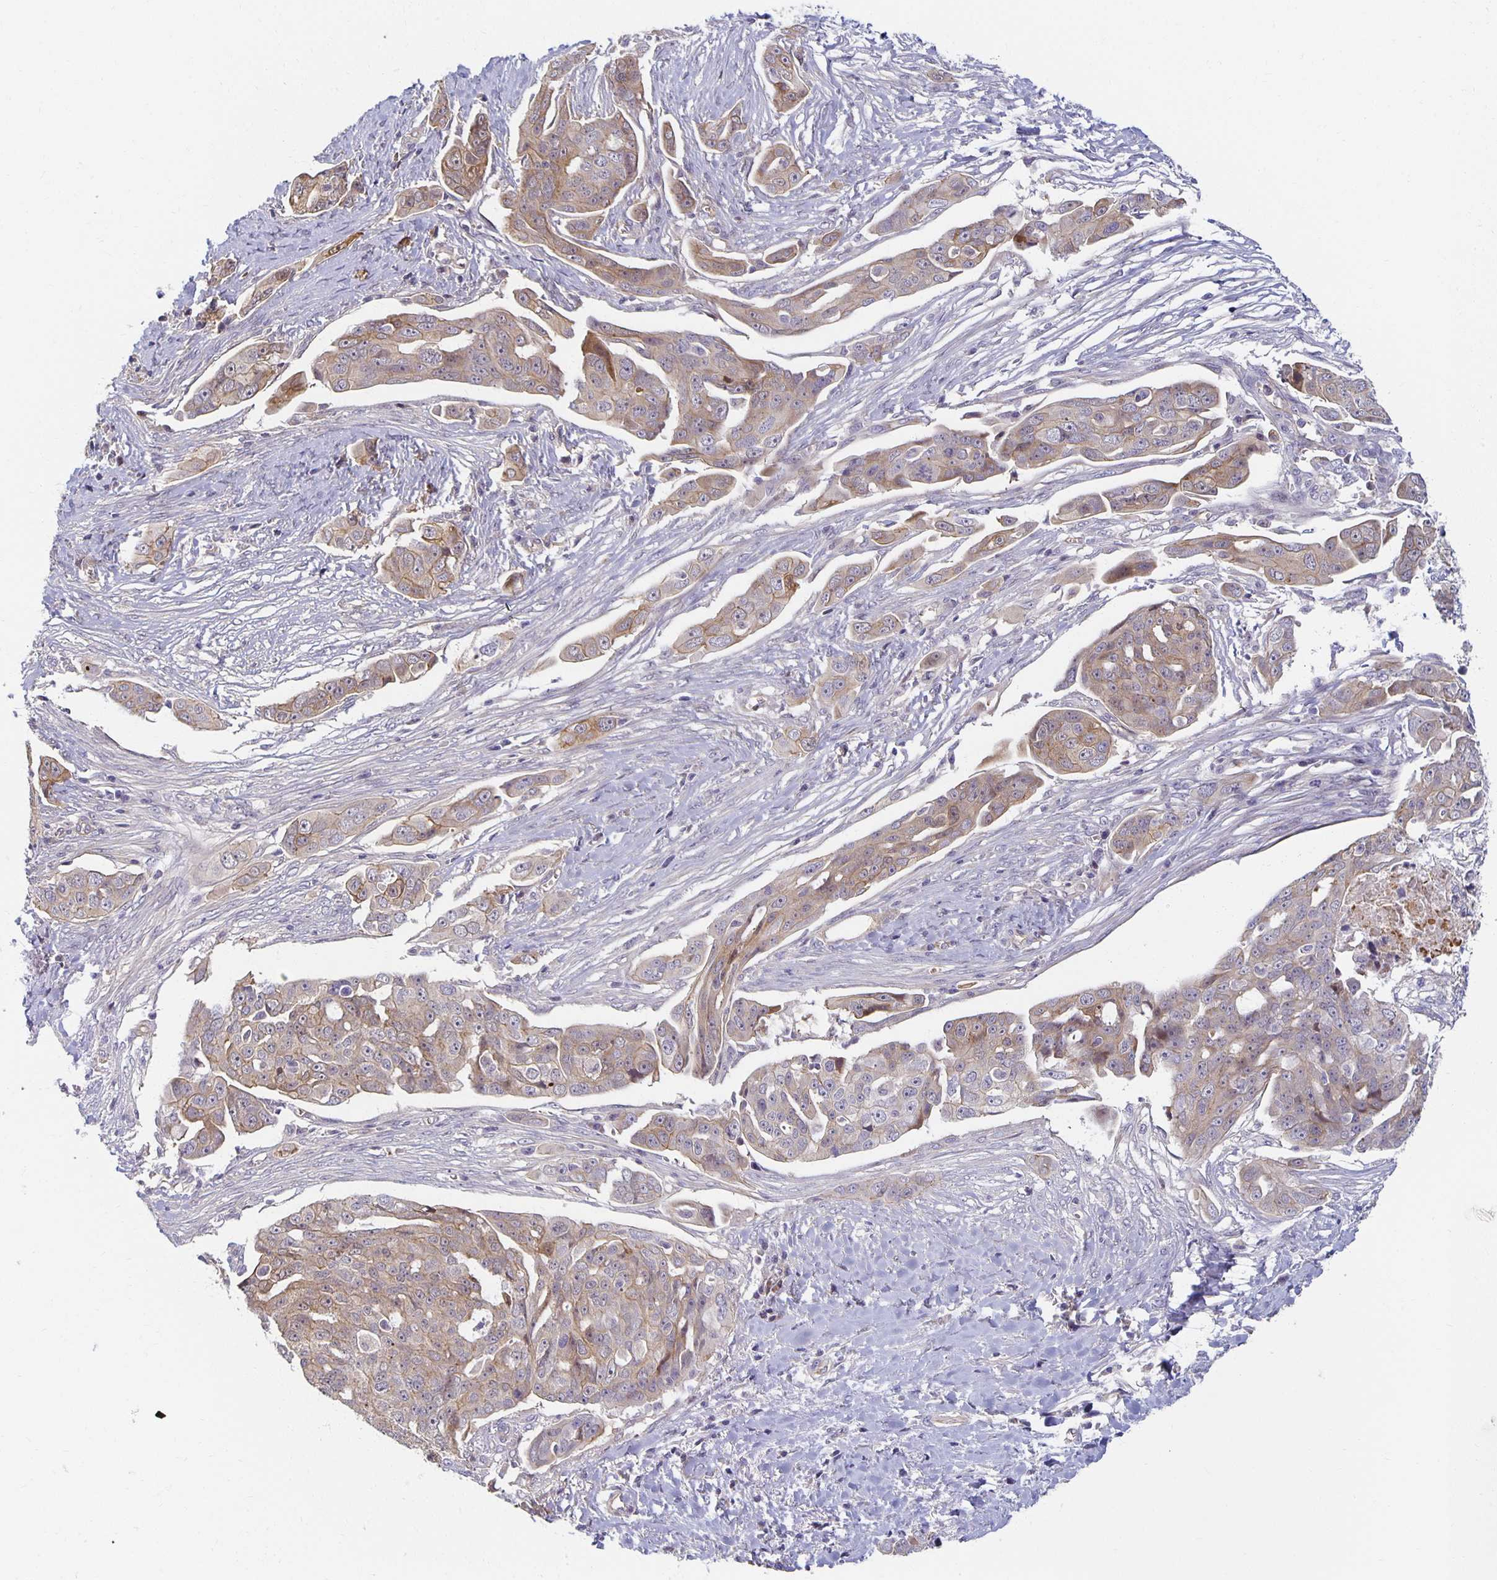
{"staining": {"intensity": "weak", "quantity": "25%-75%", "location": "cytoplasmic/membranous"}, "tissue": "ovarian cancer", "cell_type": "Tumor cells", "image_type": "cancer", "snomed": [{"axis": "morphology", "description": "Carcinoma, endometroid"}, {"axis": "topography", "description": "Ovary"}], "caption": "Immunohistochemical staining of ovarian endometroid carcinoma shows low levels of weak cytoplasmic/membranous positivity in about 25%-75% of tumor cells.", "gene": "SORL1", "patient": {"sex": "female", "age": 70}}